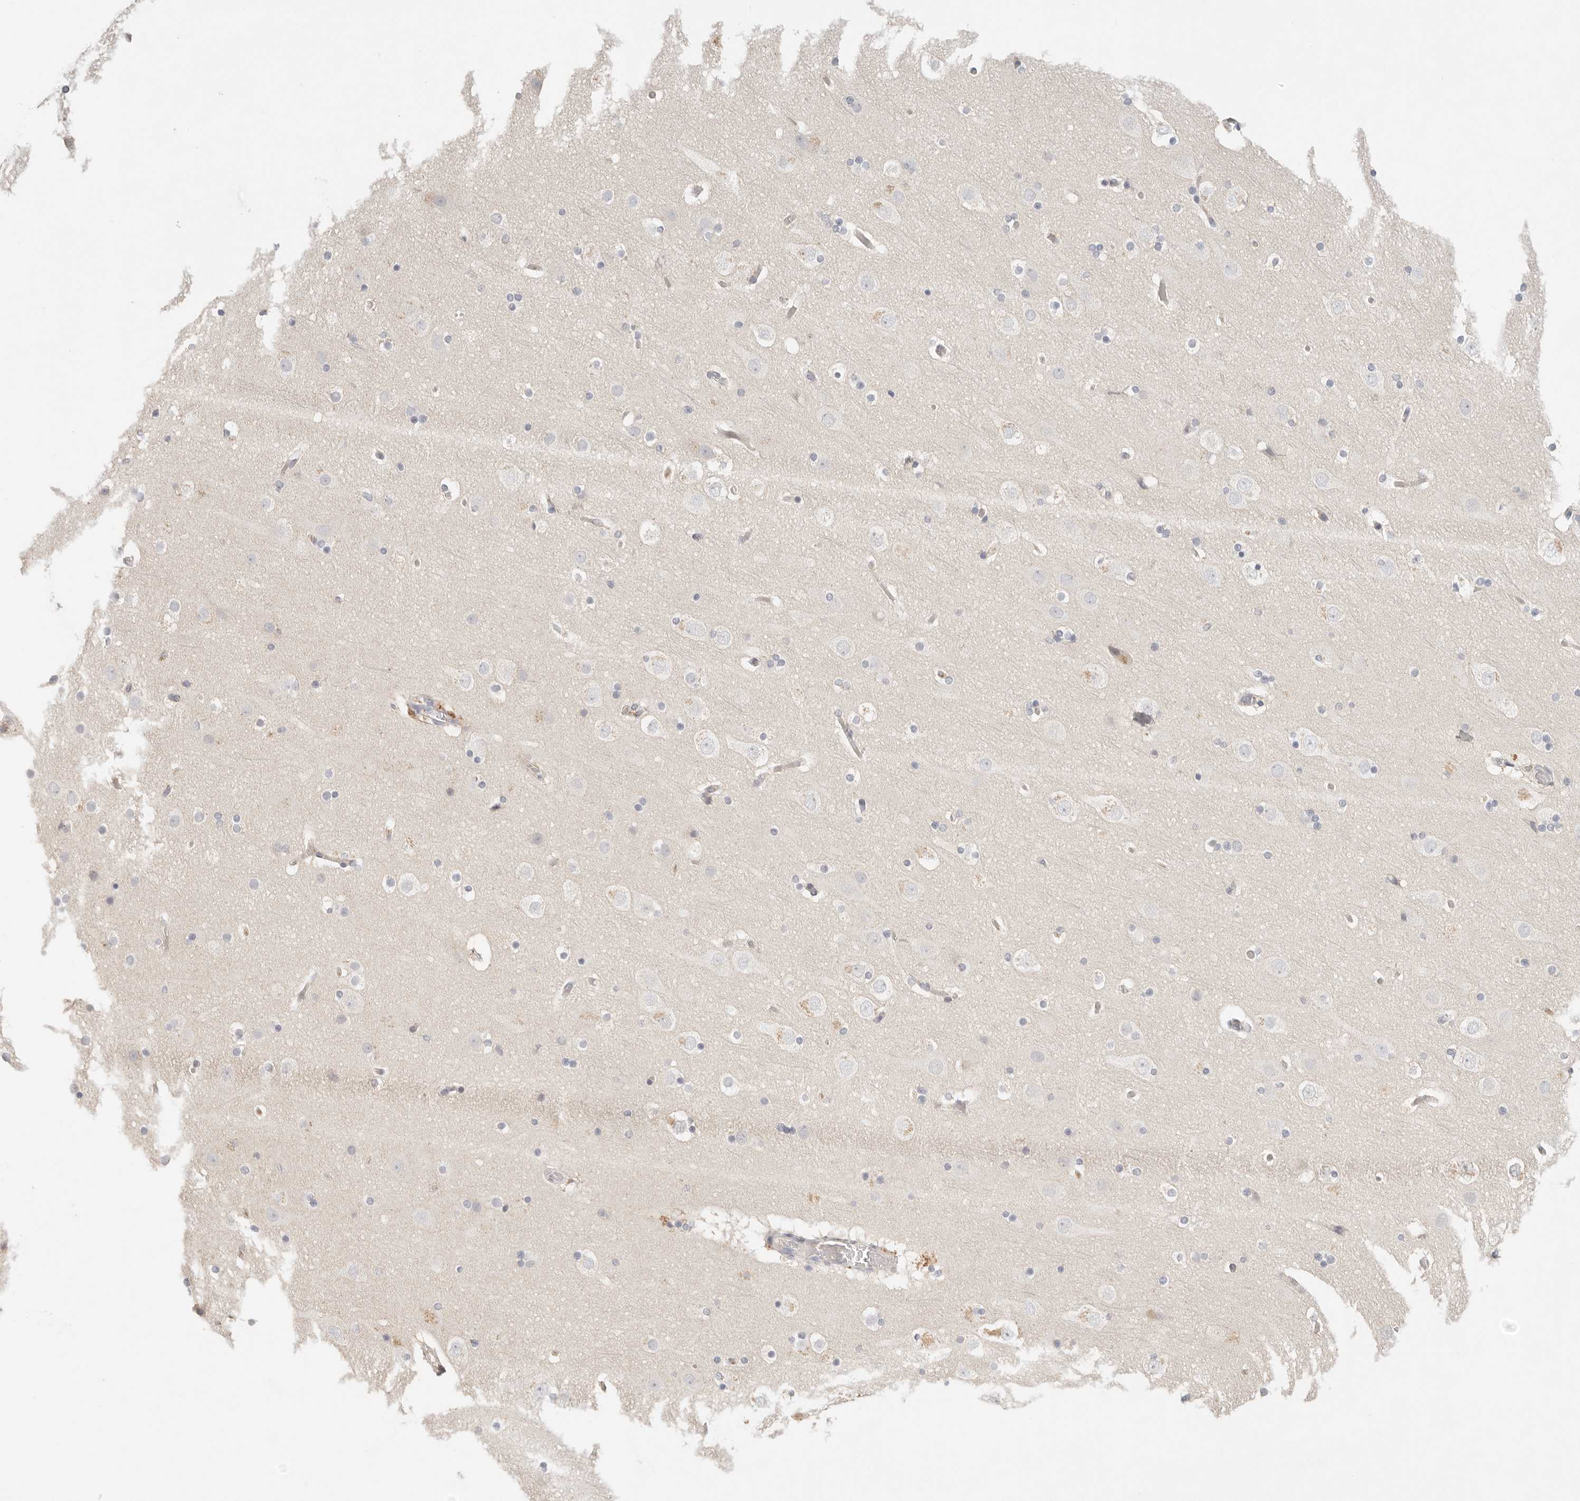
{"staining": {"intensity": "negative", "quantity": "none", "location": "none"}, "tissue": "cerebral cortex", "cell_type": "Endothelial cells", "image_type": "normal", "snomed": [{"axis": "morphology", "description": "Normal tissue, NOS"}, {"axis": "topography", "description": "Cerebral cortex"}], "caption": "Immunohistochemistry (IHC) image of unremarkable cerebral cortex: human cerebral cortex stained with DAB shows no significant protein positivity in endothelial cells.", "gene": "CEP120", "patient": {"sex": "male", "age": 57}}